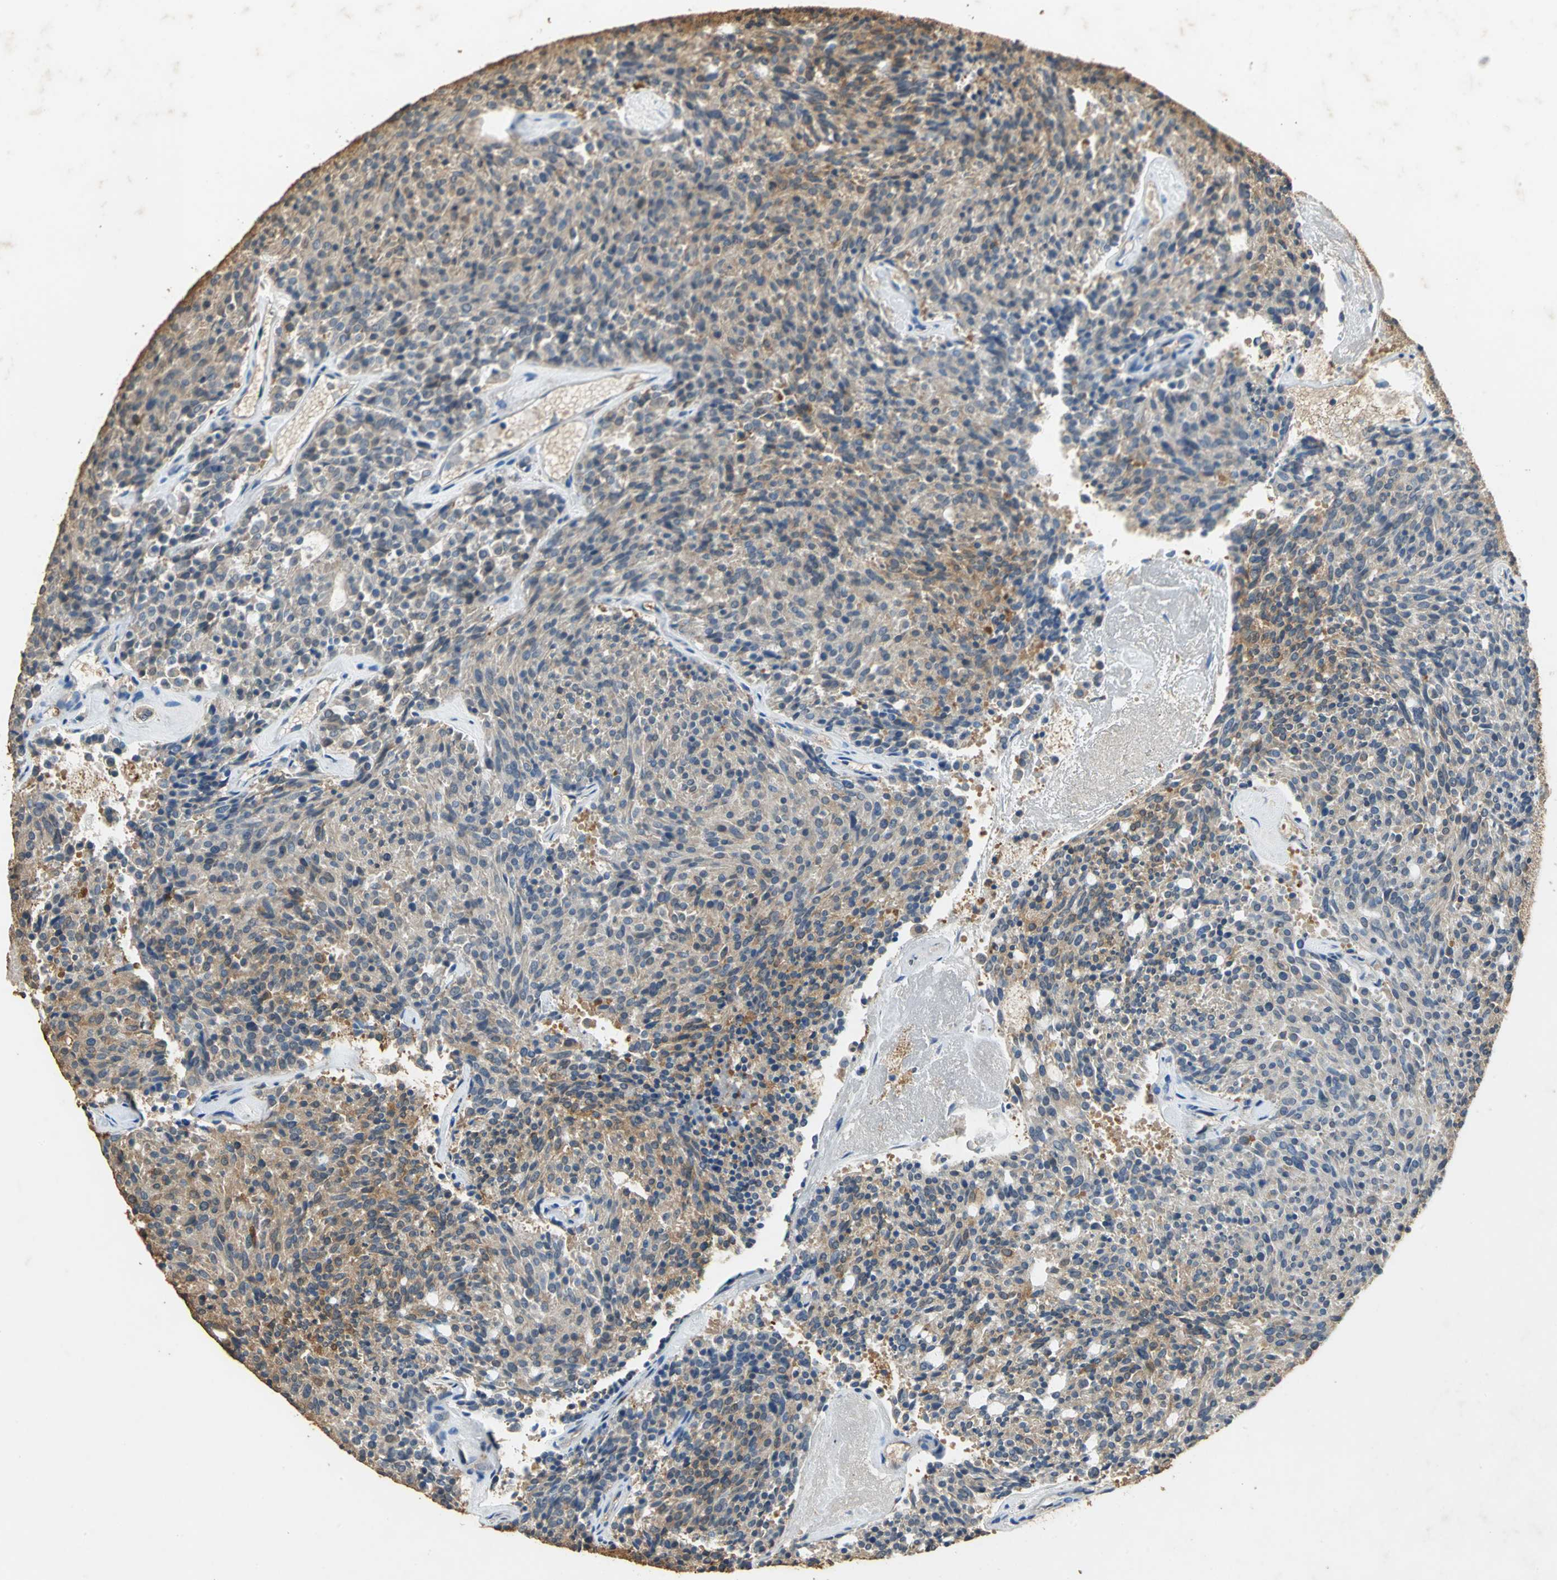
{"staining": {"intensity": "weak", "quantity": ">75%", "location": "cytoplasmic/membranous"}, "tissue": "carcinoid", "cell_type": "Tumor cells", "image_type": "cancer", "snomed": [{"axis": "morphology", "description": "Carcinoid, malignant, NOS"}, {"axis": "topography", "description": "Pancreas"}], "caption": "Carcinoid stained for a protein (brown) exhibits weak cytoplasmic/membranous positive expression in approximately >75% of tumor cells.", "gene": "GAPDH", "patient": {"sex": "female", "age": 54}}